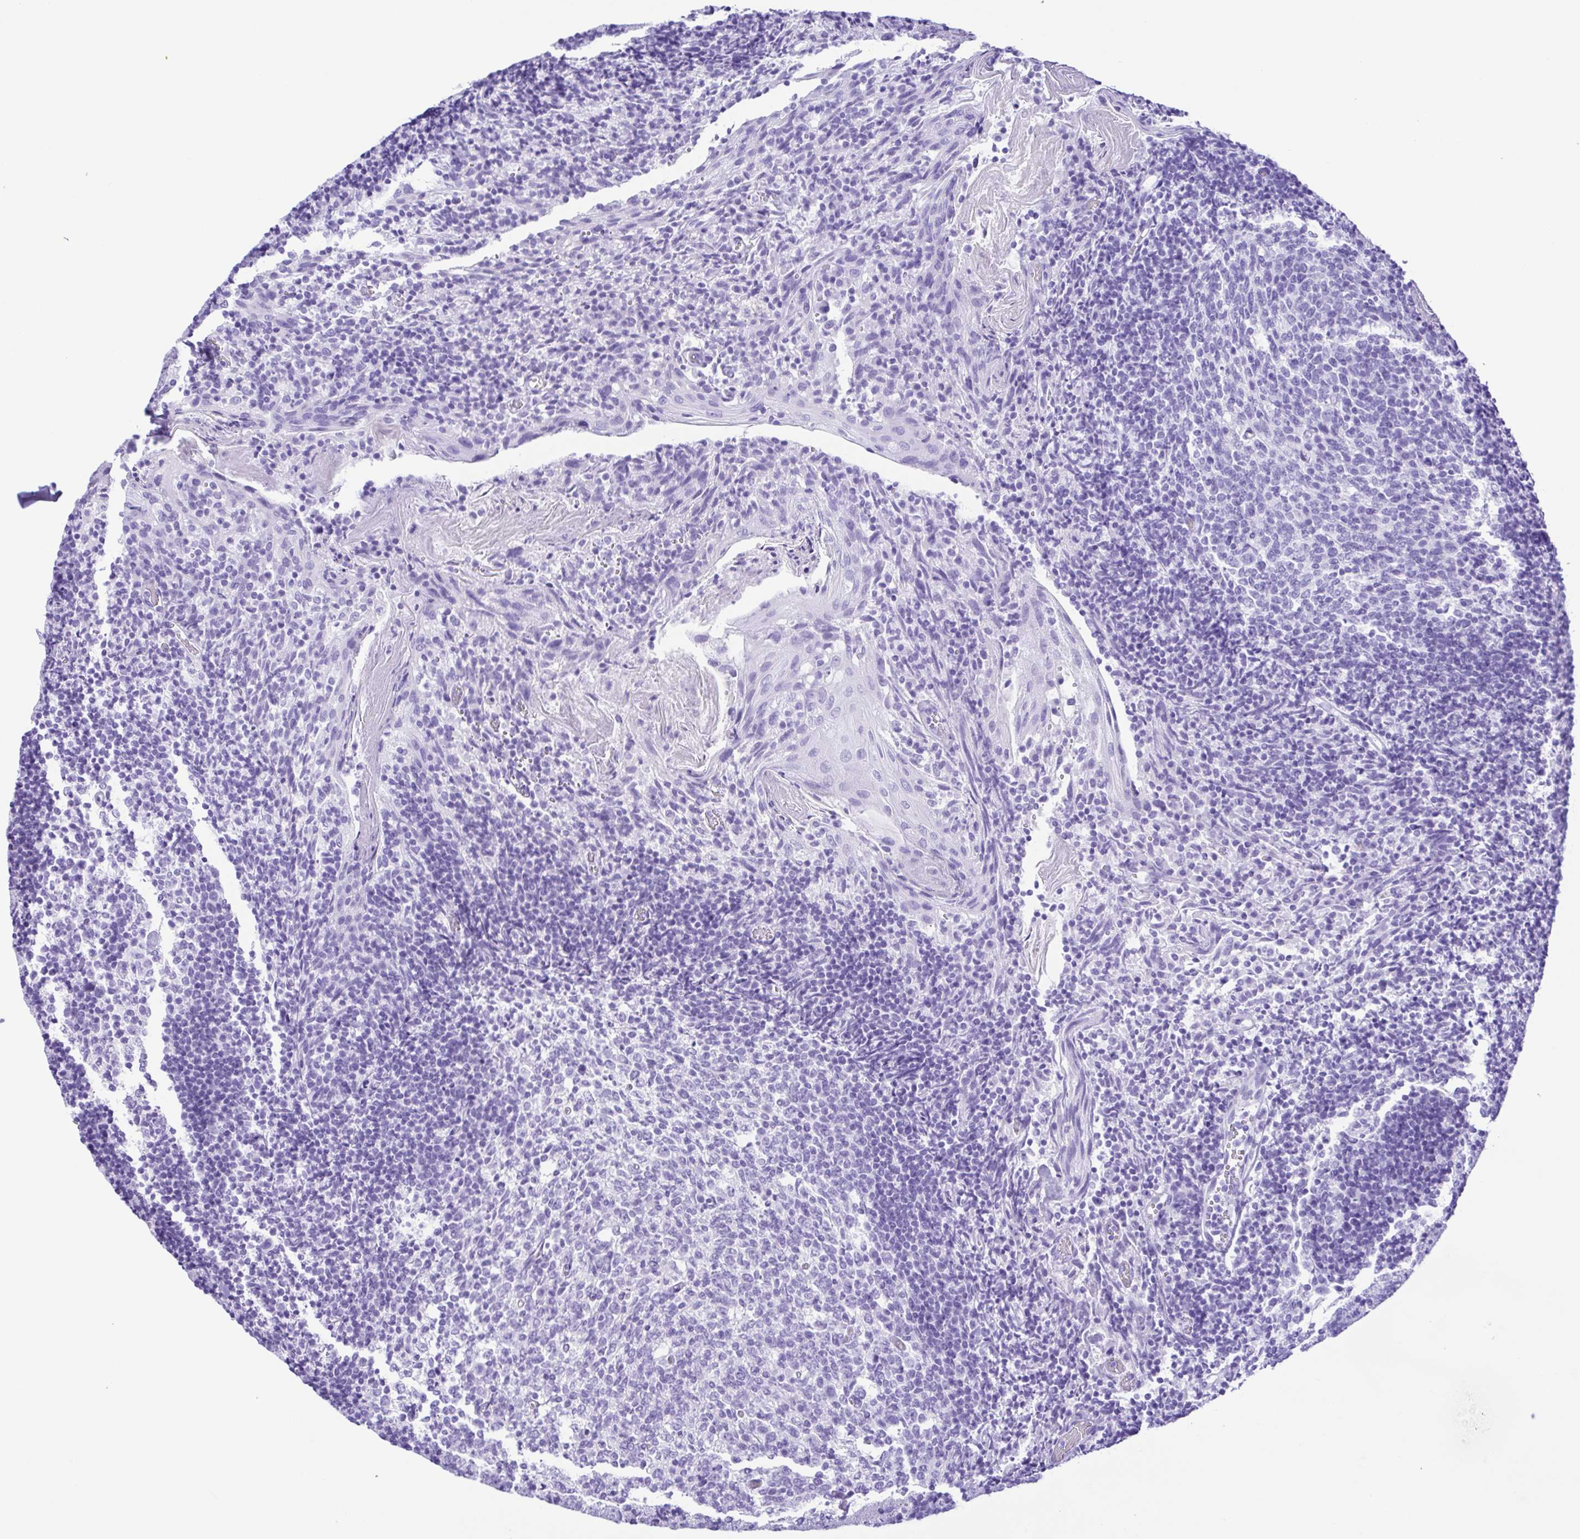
{"staining": {"intensity": "negative", "quantity": "none", "location": "none"}, "tissue": "tonsil", "cell_type": "Germinal center cells", "image_type": "normal", "snomed": [{"axis": "morphology", "description": "Normal tissue, NOS"}, {"axis": "topography", "description": "Tonsil"}], "caption": "Immunohistochemical staining of unremarkable human tonsil exhibits no significant expression in germinal center cells.", "gene": "ERP27", "patient": {"sex": "female", "age": 10}}